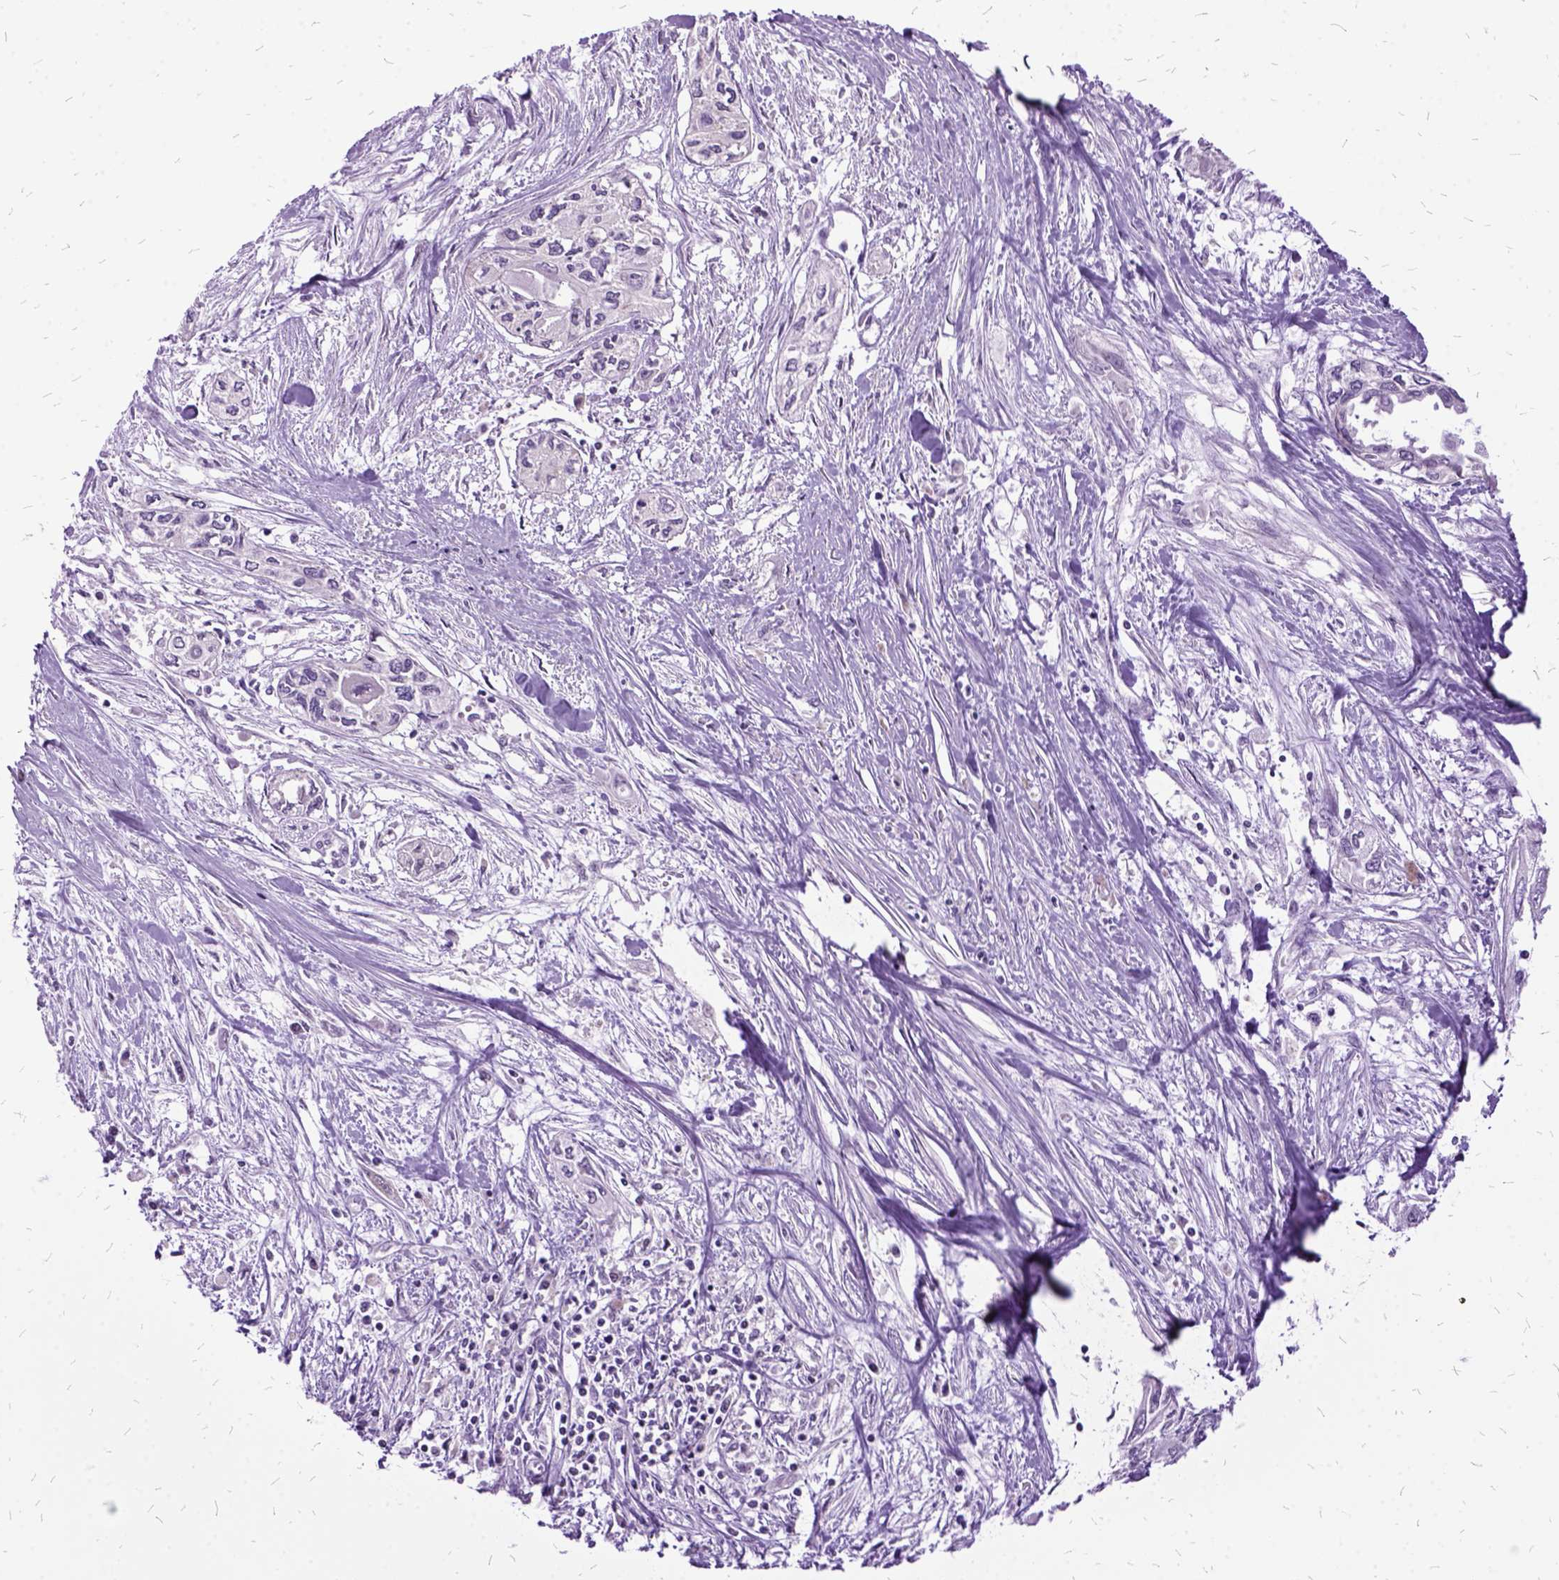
{"staining": {"intensity": "negative", "quantity": "none", "location": "none"}, "tissue": "pancreatic cancer", "cell_type": "Tumor cells", "image_type": "cancer", "snomed": [{"axis": "morphology", "description": "Adenocarcinoma, NOS"}, {"axis": "topography", "description": "Pancreas"}], "caption": "A high-resolution photomicrograph shows immunohistochemistry staining of pancreatic cancer, which demonstrates no significant expression in tumor cells.", "gene": "MME", "patient": {"sex": "female", "age": 55}}